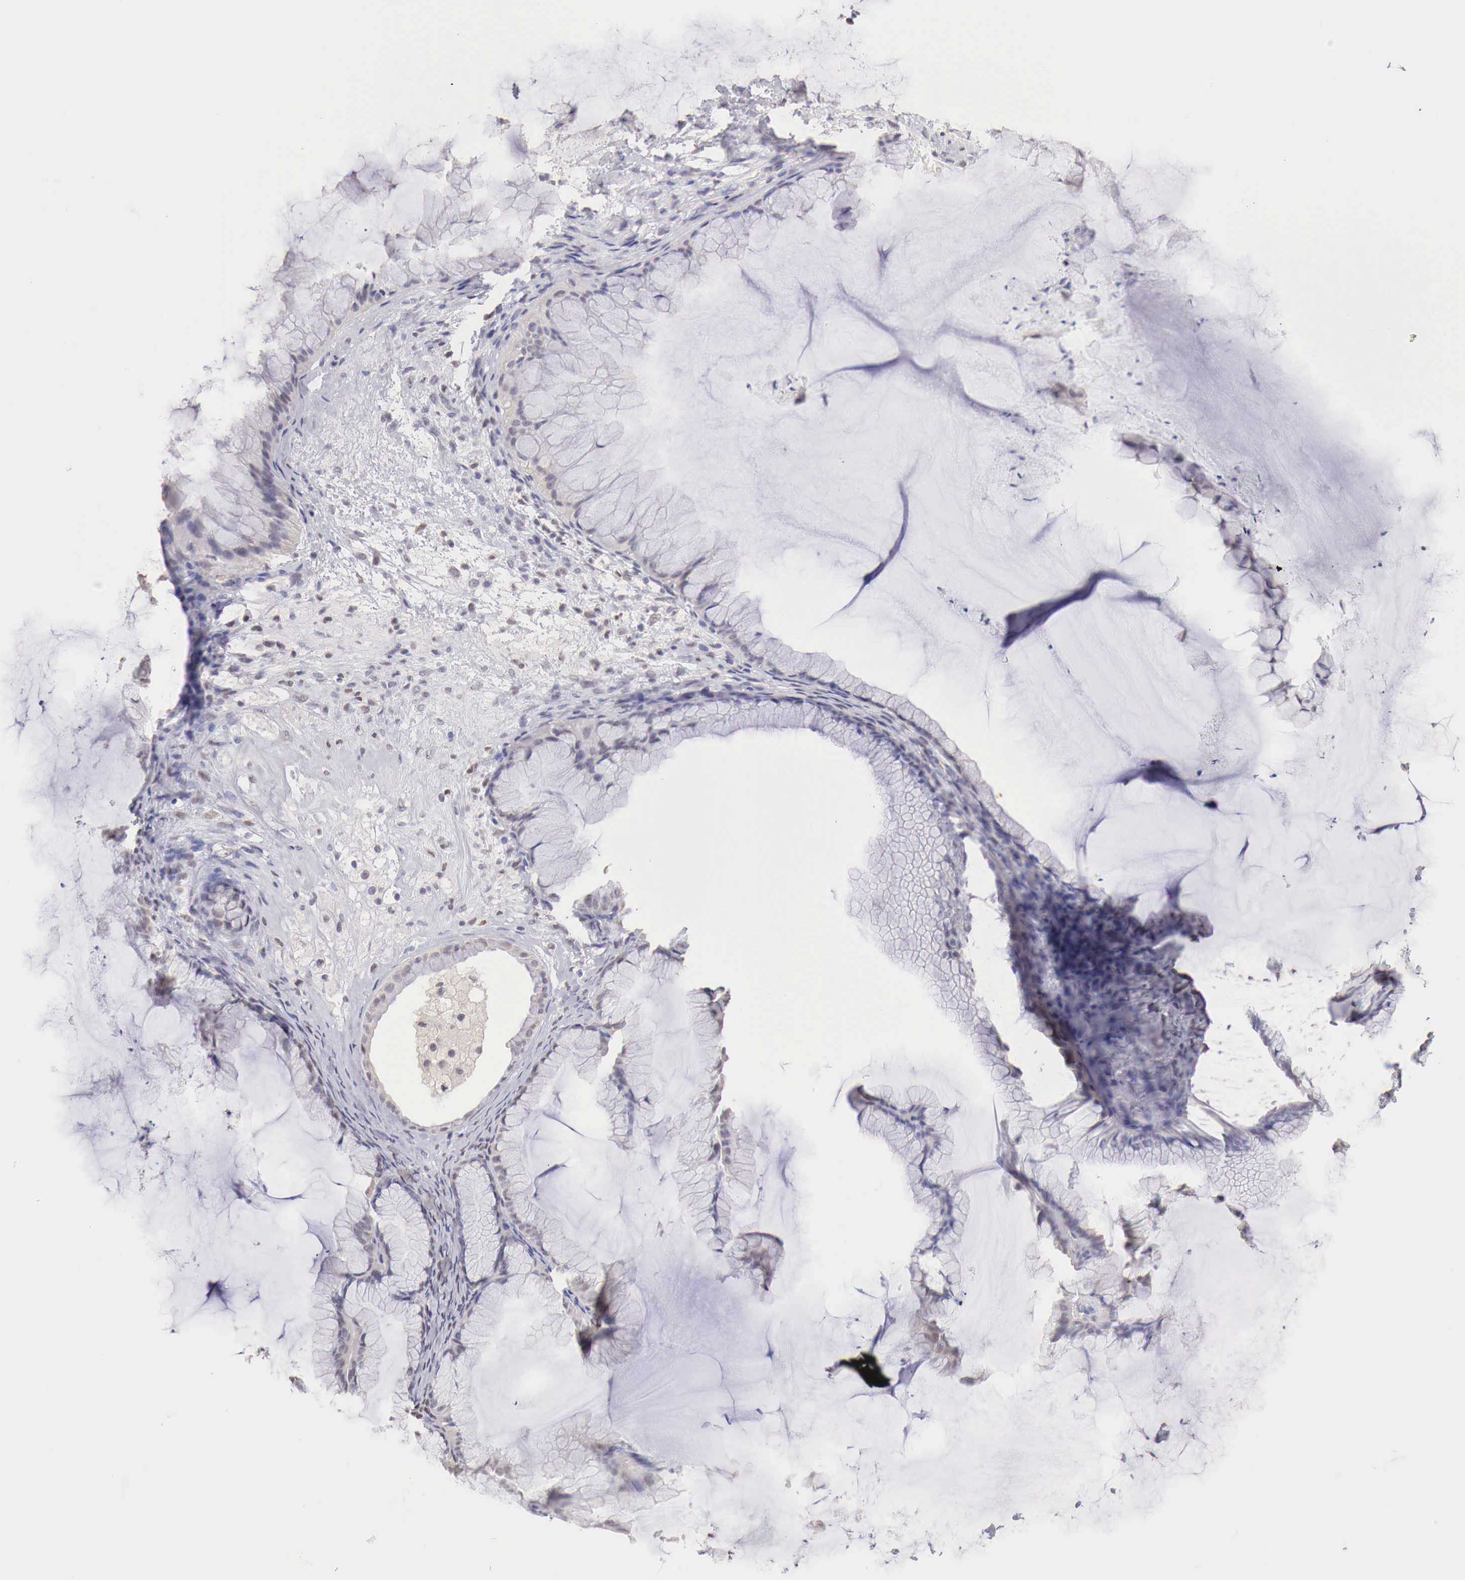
{"staining": {"intensity": "negative", "quantity": "none", "location": "none"}, "tissue": "ovarian cancer", "cell_type": "Tumor cells", "image_type": "cancer", "snomed": [{"axis": "morphology", "description": "Cystadenocarcinoma, mucinous, NOS"}, {"axis": "topography", "description": "Ovary"}], "caption": "This is an IHC photomicrograph of human ovarian cancer (mucinous cystadenocarcinoma). There is no staining in tumor cells.", "gene": "UBA1", "patient": {"sex": "female", "age": 41}}